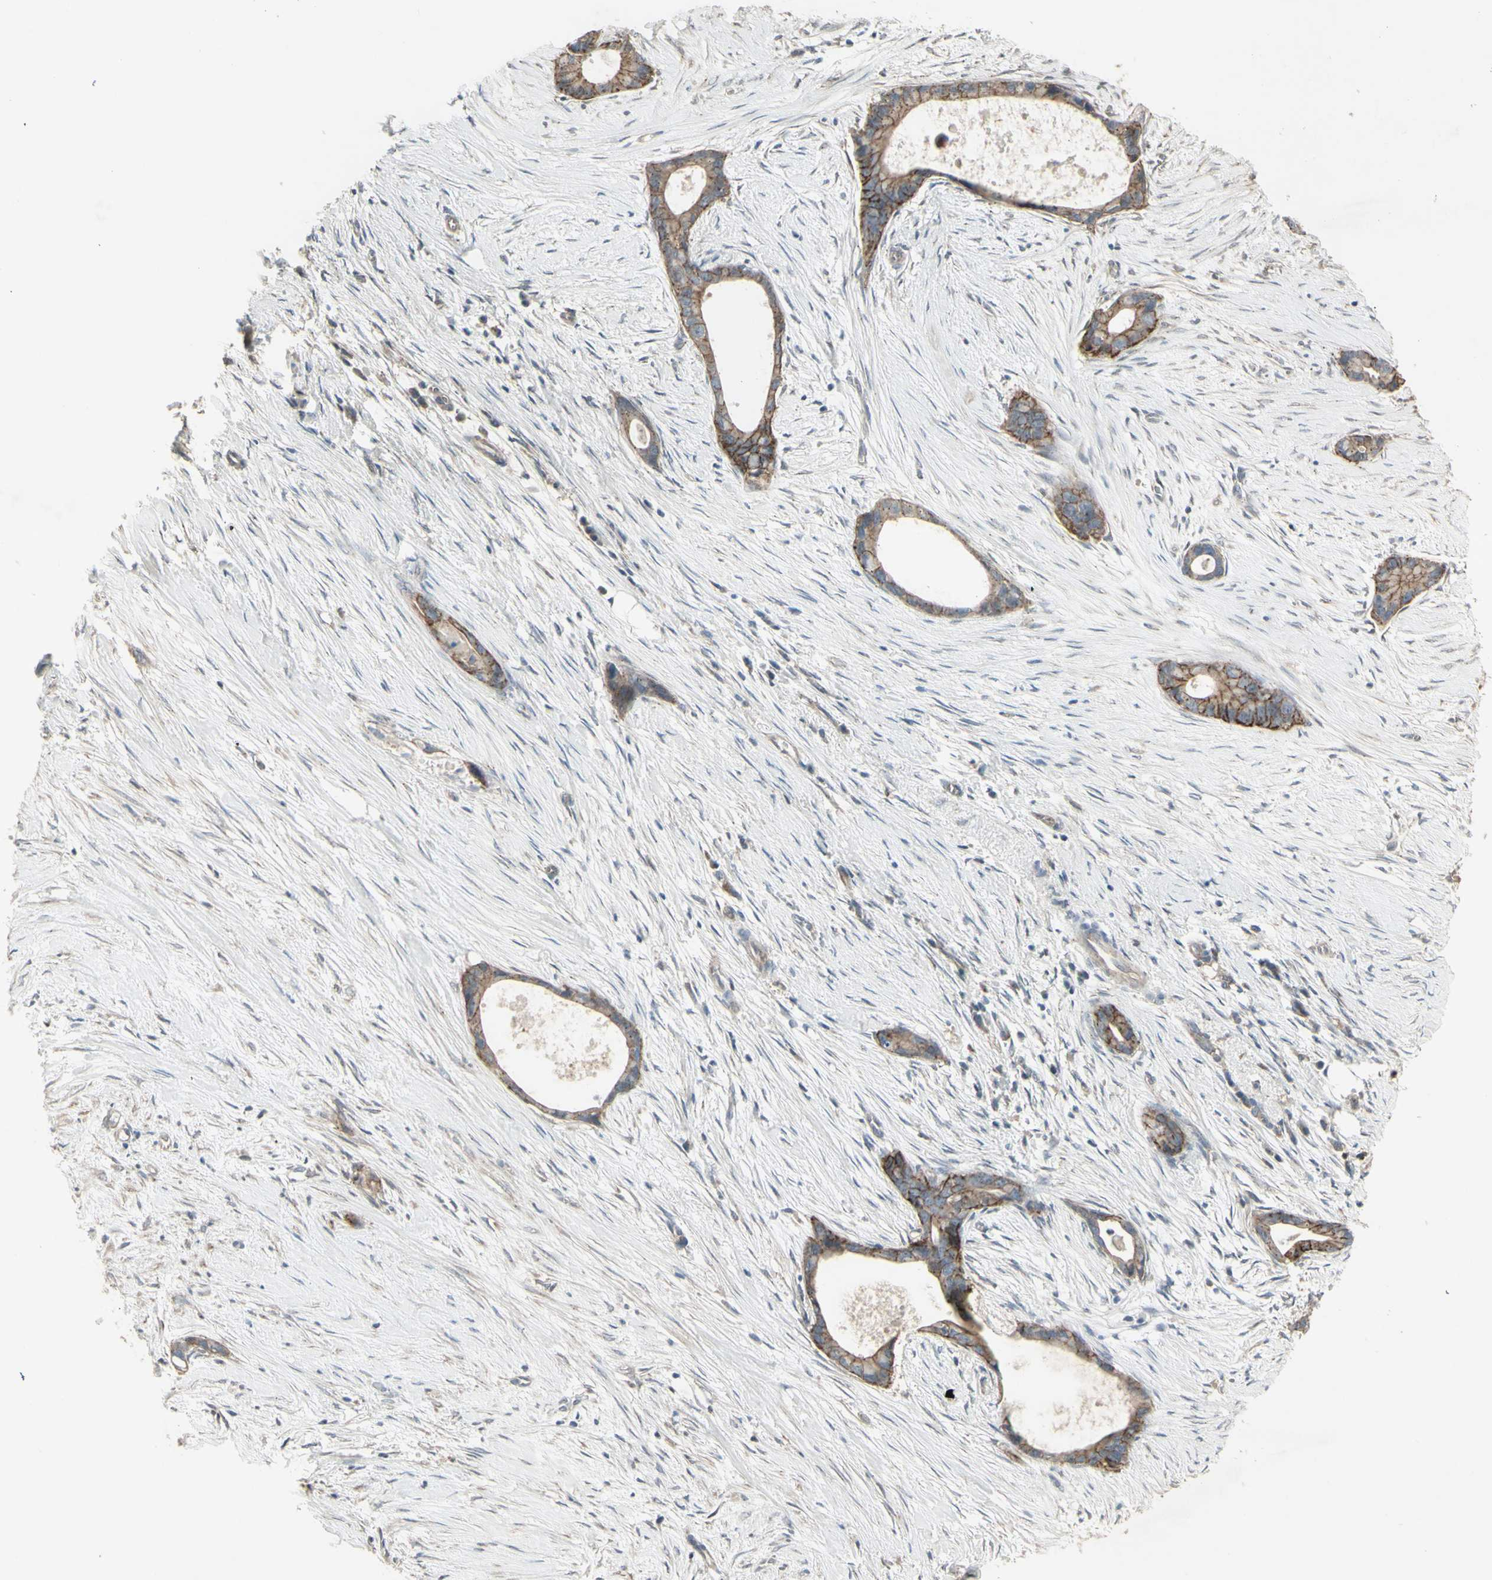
{"staining": {"intensity": "moderate", "quantity": ">75%", "location": "cytoplasmic/membranous"}, "tissue": "liver cancer", "cell_type": "Tumor cells", "image_type": "cancer", "snomed": [{"axis": "morphology", "description": "Cholangiocarcinoma"}, {"axis": "topography", "description": "Liver"}], "caption": "Liver cholangiocarcinoma stained with immunohistochemistry (IHC) shows moderate cytoplasmic/membranous positivity in about >75% of tumor cells. (DAB (3,3'-diaminobenzidine) IHC, brown staining for protein, blue staining for nuclei).", "gene": "FXYD3", "patient": {"sex": "female", "age": 55}}